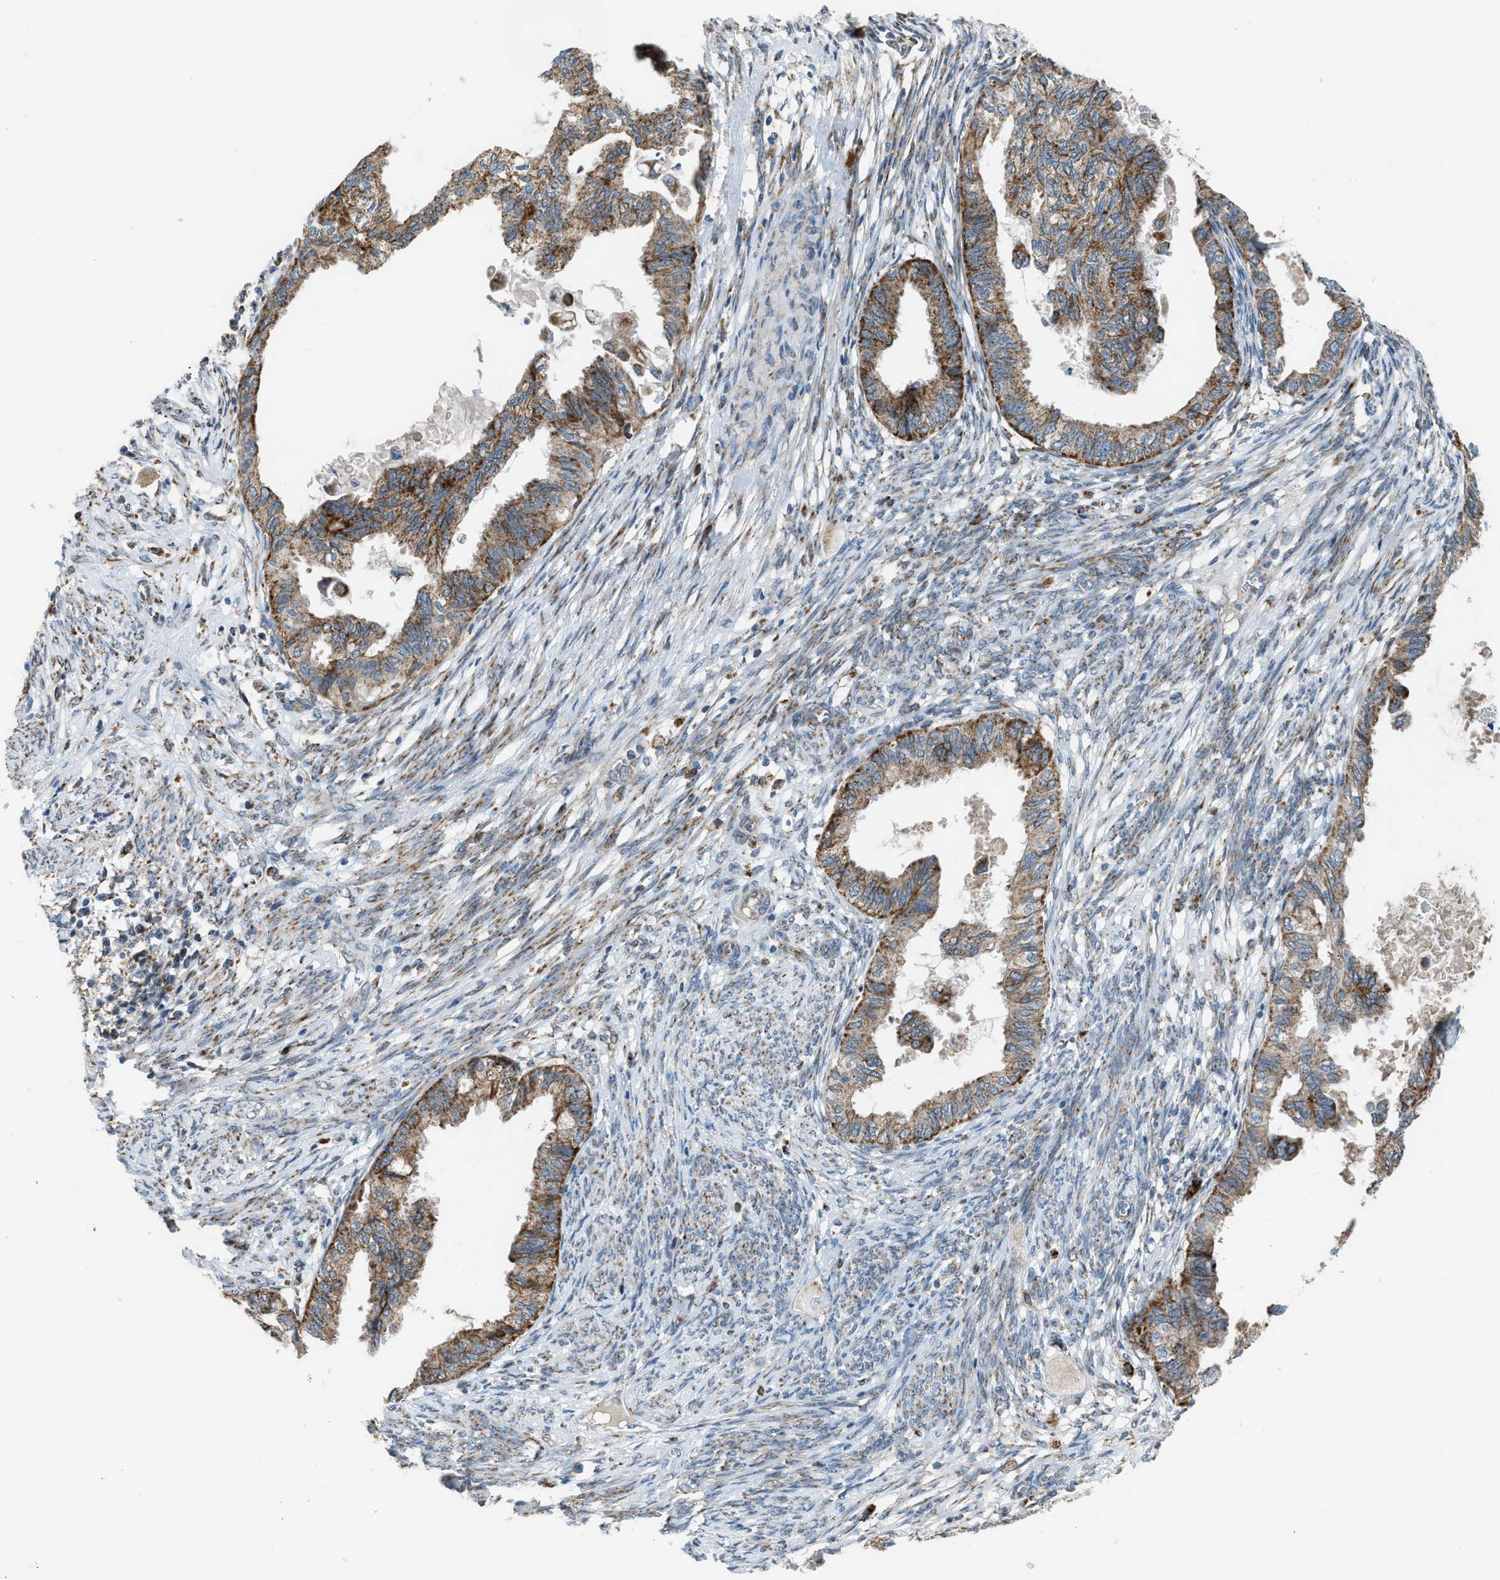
{"staining": {"intensity": "moderate", "quantity": ">75%", "location": "cytoplasmic/membranous"}, "tissue": "cervical cancer", "cell_type": "Tumor cells", "image_type": "cancer", "snomed": [{"axis": "morphology", "description": "Normal tissue, NOS"}, {"axis": "morphology", "description": "Adenocarcinoma, NOS"}, {"axis": "topography", "description": "Cervix"}, {"axis": "topography", "description": "Endometrium"}], "caption": "IHC image of neoplastic tissue: human cervical adenocarcinoma stained using immunohistochemistry exhibits medium levels of moderate protein expression localized specifically in the cytoplasmic/membranous of tumor cells, appearing as a cytoplasmic/membranous brown color.", "gene": "SMIM20", "patient": {"sex": "female", "age": 86}}